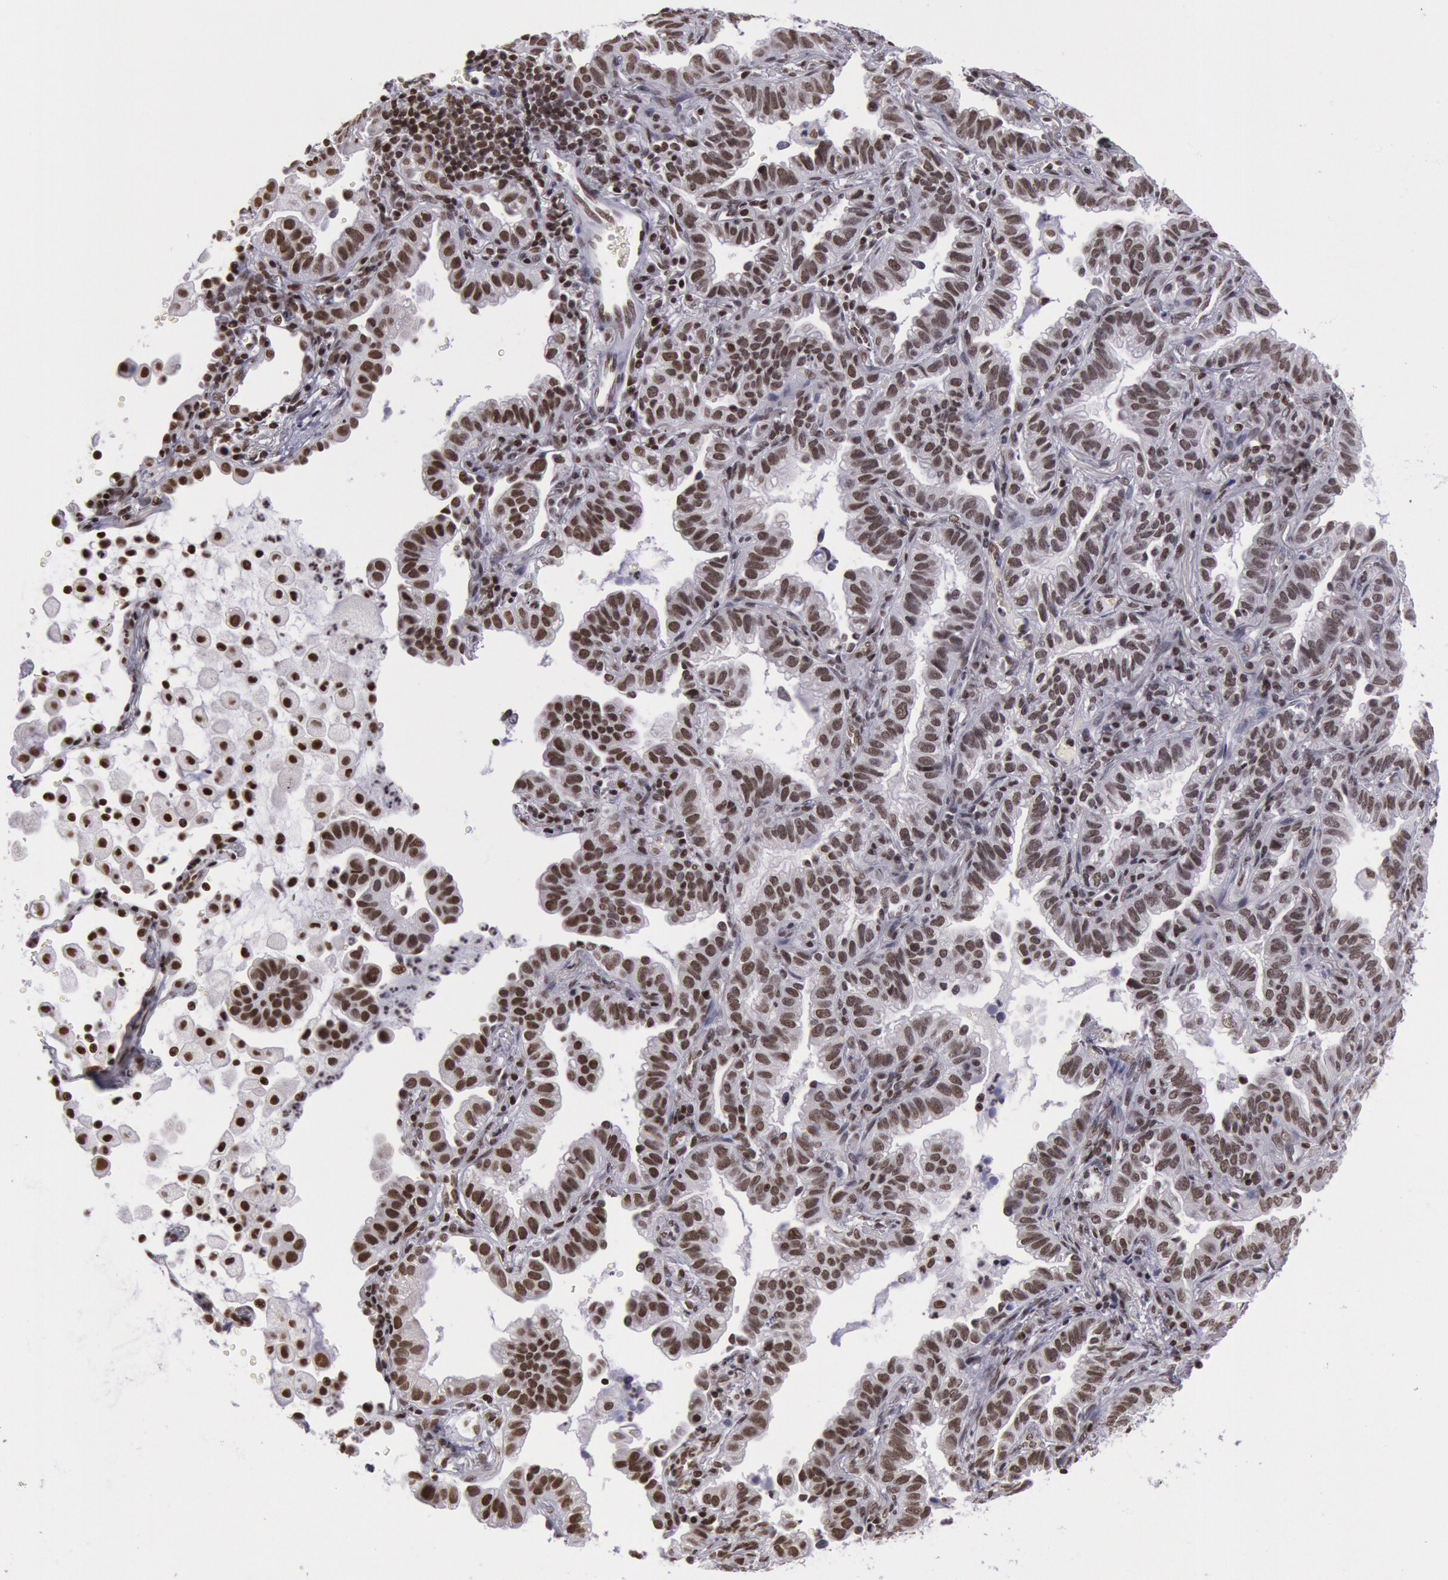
{"staining": {"intensity": "strong", "quantity": ">75%", "location": "nuclear"}, "tissue": "lung cancer", "cell_type": "Tumor cells", "image_type": "cancer", "snomed": [{"axis": "morphology", "description": "Adenocarcinoma, NOS"}, {"axis": "topography", "description": "Lung"}], "caption": "Protein staining by immunohistochemistry (IHC) displays strong nuclear positivity in approximately >75% of tumor cells in lung adenocarcinoma.", "gene": "NKAP", "patient": {"sex": "female", "age": 50}}